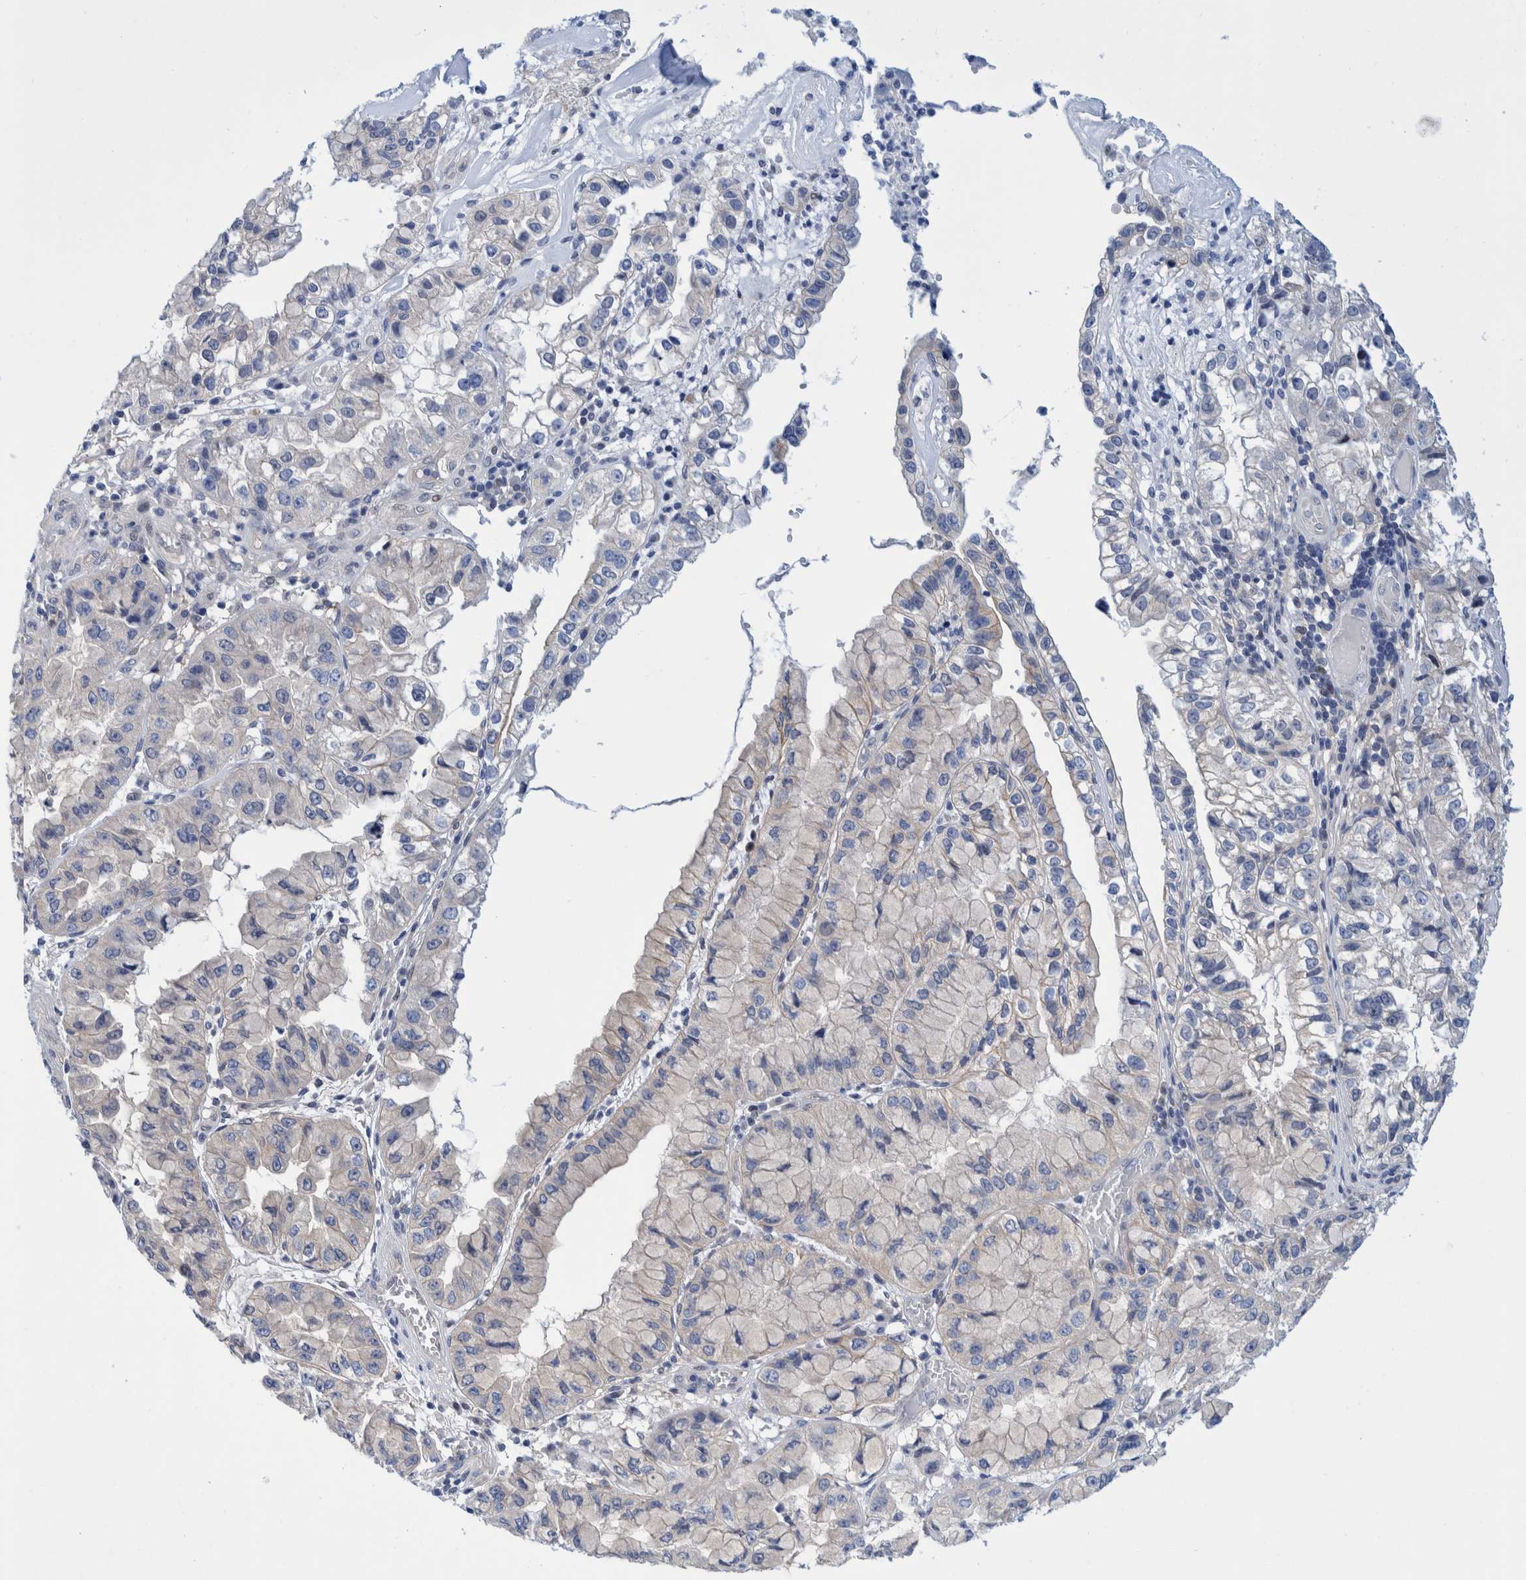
{"staining": {"intensity": "negative", "quantity": "none", "location": "none"}, "tissue": "liver cancer", "cell_type": "Tumor cells", "image_type": "cancer", "snomed": [{"axis": "morphology", "description": "Cholangiocarcinoma"}, {"axis": "topography", "description": "Liver"}], "caption": "Tumor cells show no significant protein positivity in liver cancer.", "gene": "PFAS", "patient": {"sex": "female", "age": 79}}